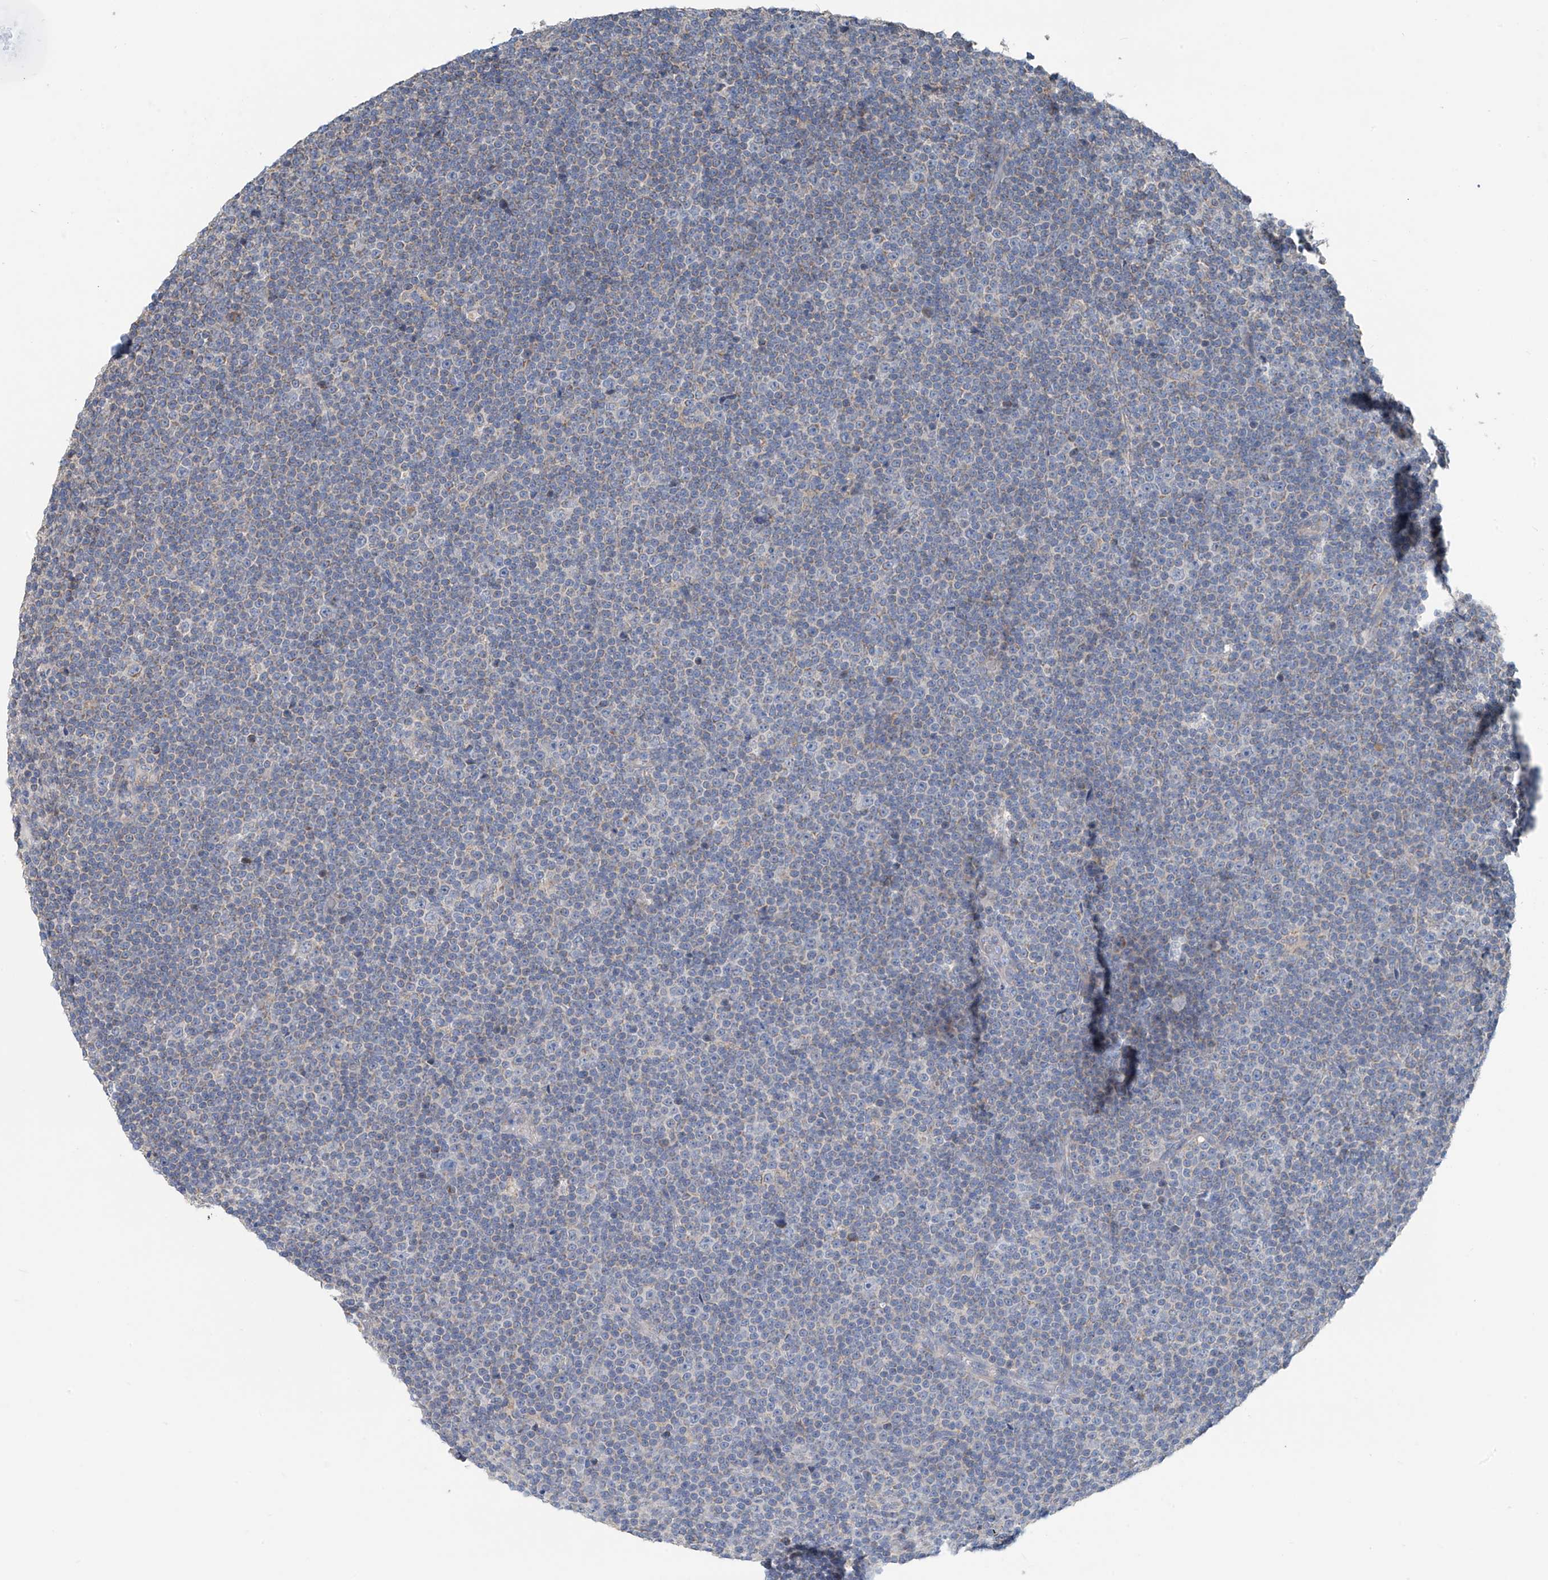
{"staining": {"intensity": "negative", "quantity": "none", "location": "none"}, "tissue": "lymphoma", "cell_type": "Tumor cells", "image_type": "cancer", "snomed": [{"axis": "morphology", "description": "Malignant lymphoma, non-Hodgkin's type, Low grade"}, {"axis": "topography", "description": "Lymph node"}], "caption": "Tumor cells show no significant protein staining in malignant lymphoma, non-Hodgkin's type (low-grade). (IHC, brightfield microscopy, high magnification).", "gene": "SYN3", "patient": {"sex": "female", "age": 67}}